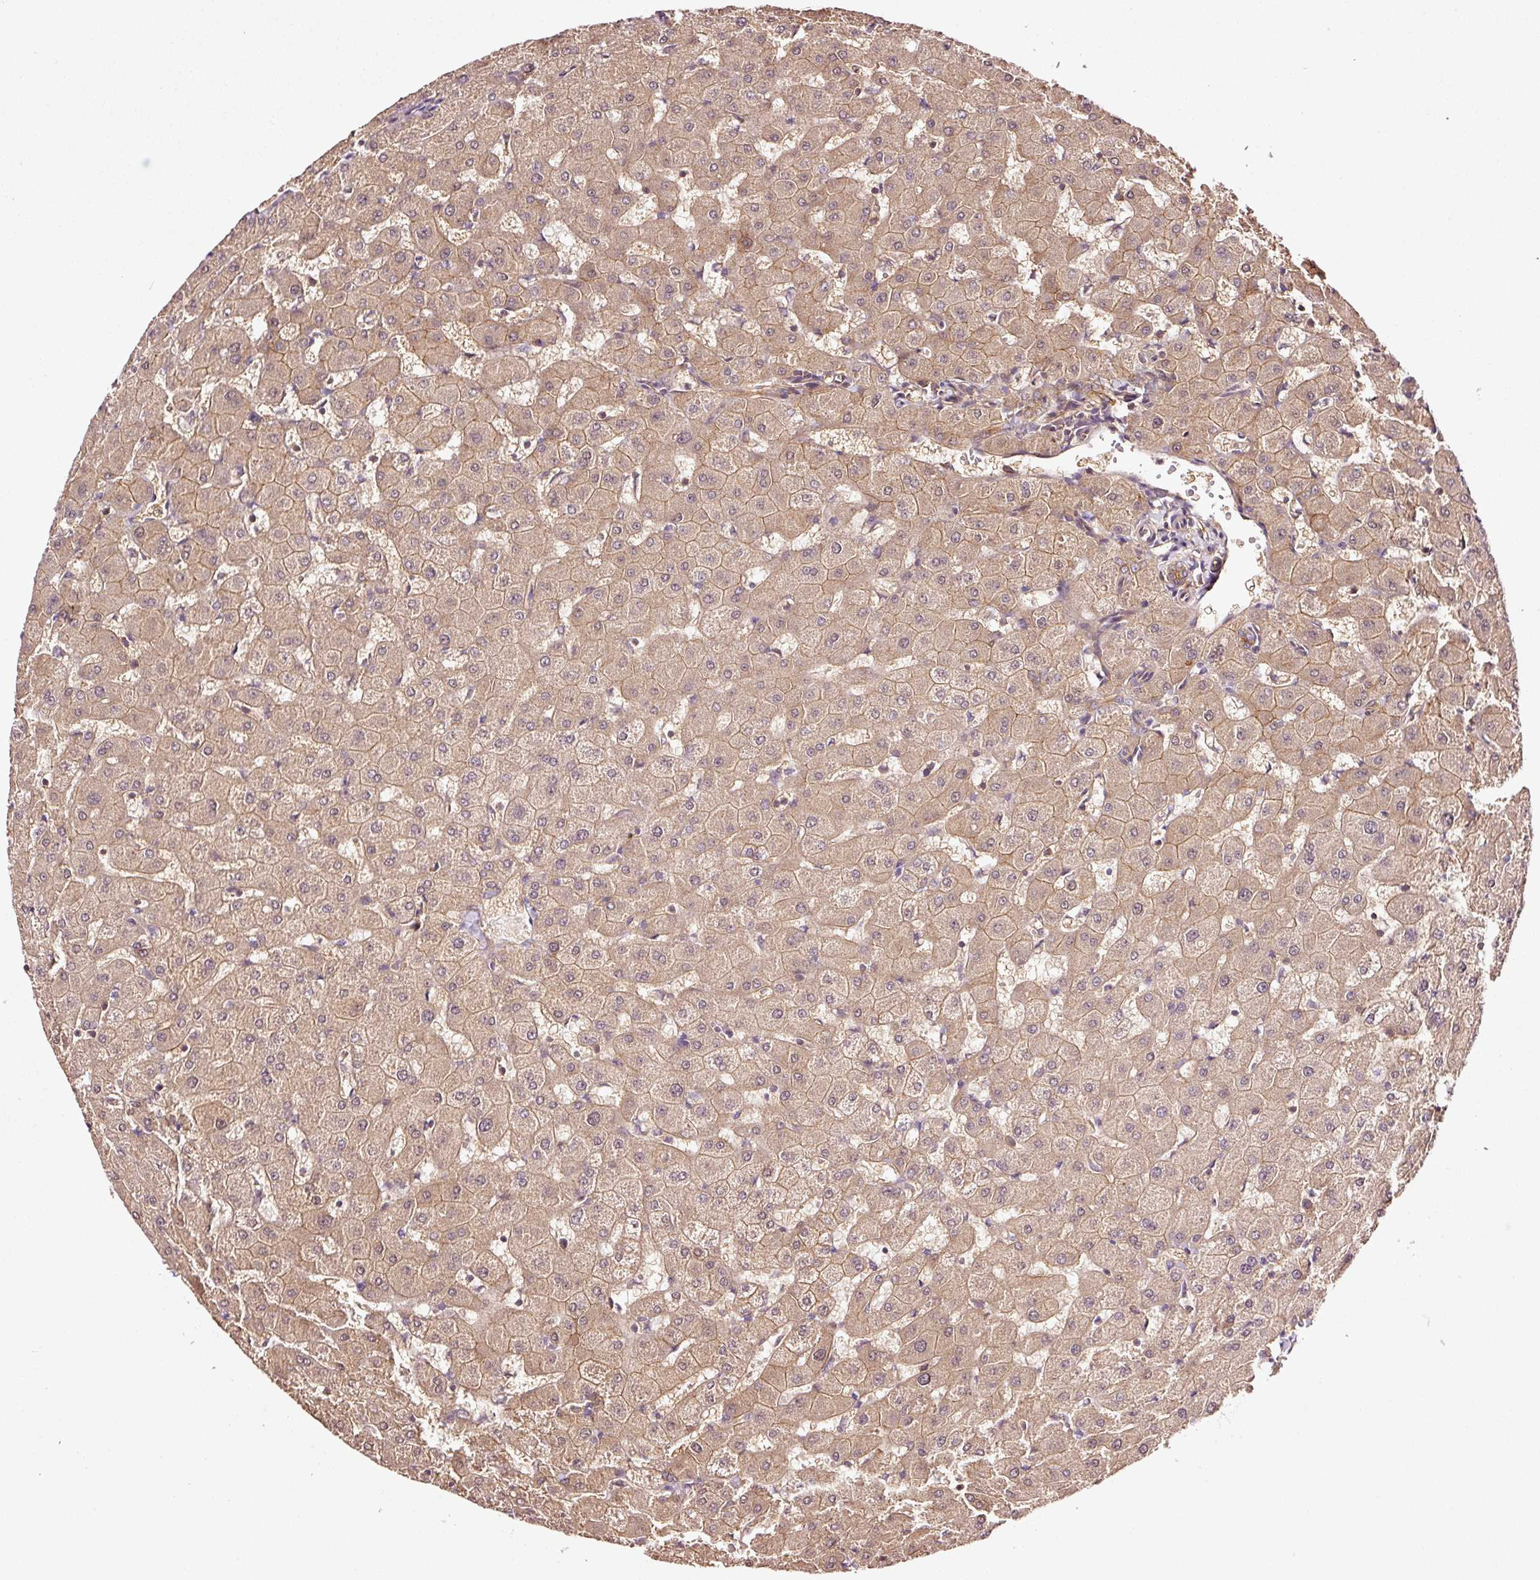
{"staining": {"intensity": "moderate", "quantity": ">75%", "location": "cytoplasmic/membranous"}, "tissue": "liver", "cell_type": "Cholangiocytes", "image_type": "normal", "snomed": [{"axis": "morphology", "description": "Normal tissue, NOS"}, {"axis": "topography", "description": "Liver"}], "caption": "Immunohistochemistry (IHC) (DAB (3,3'-diaminobenzidine)) staining of unremarkable liver exhibits moderate cytoplasmic/membranous protein staining in approximately >75% of cholangiocytes.", "gene": "METAP1", "patient": {"sex": "female", "age": 63}}